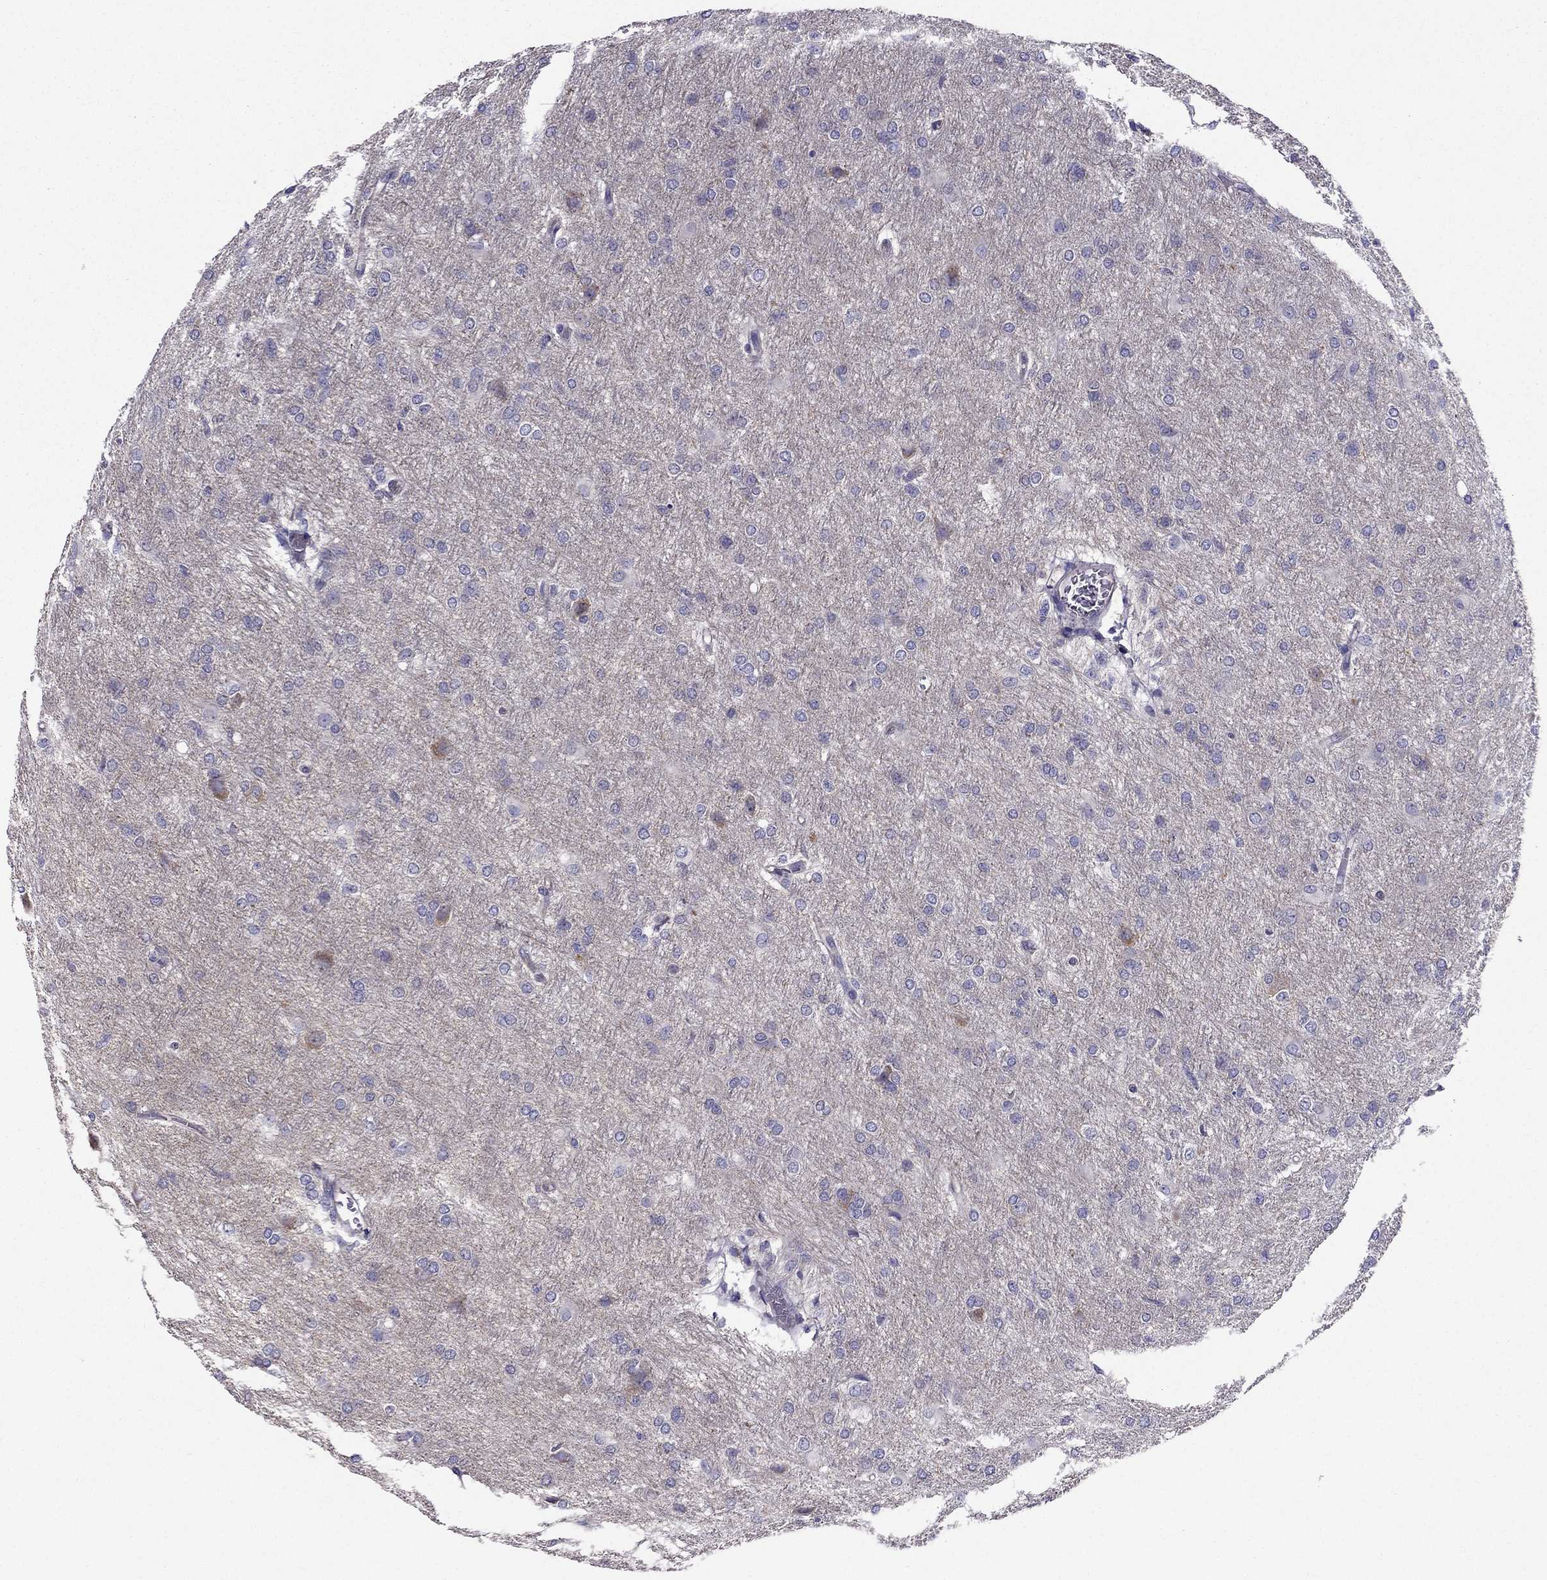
{"staining": {"intensity": "negative", "quantity": "none", "location": "none"}, "tissue": "glioma", "cell_type": "Tumor cells", "image_type": "cancer", "snomed": [{"axis": "morphology", "description": "Glioma, malignant, High grade"}, {"axis": "topography", "description": "Brain"}], "caption": "DAB (3,3'-diaminobenzidine) immunohistochemical staining of human high-grade glioma (malignant) displays no significant staining in tumor cells.", "gene": "AAK1", "patient": {"sex": "male", "age": 68}}